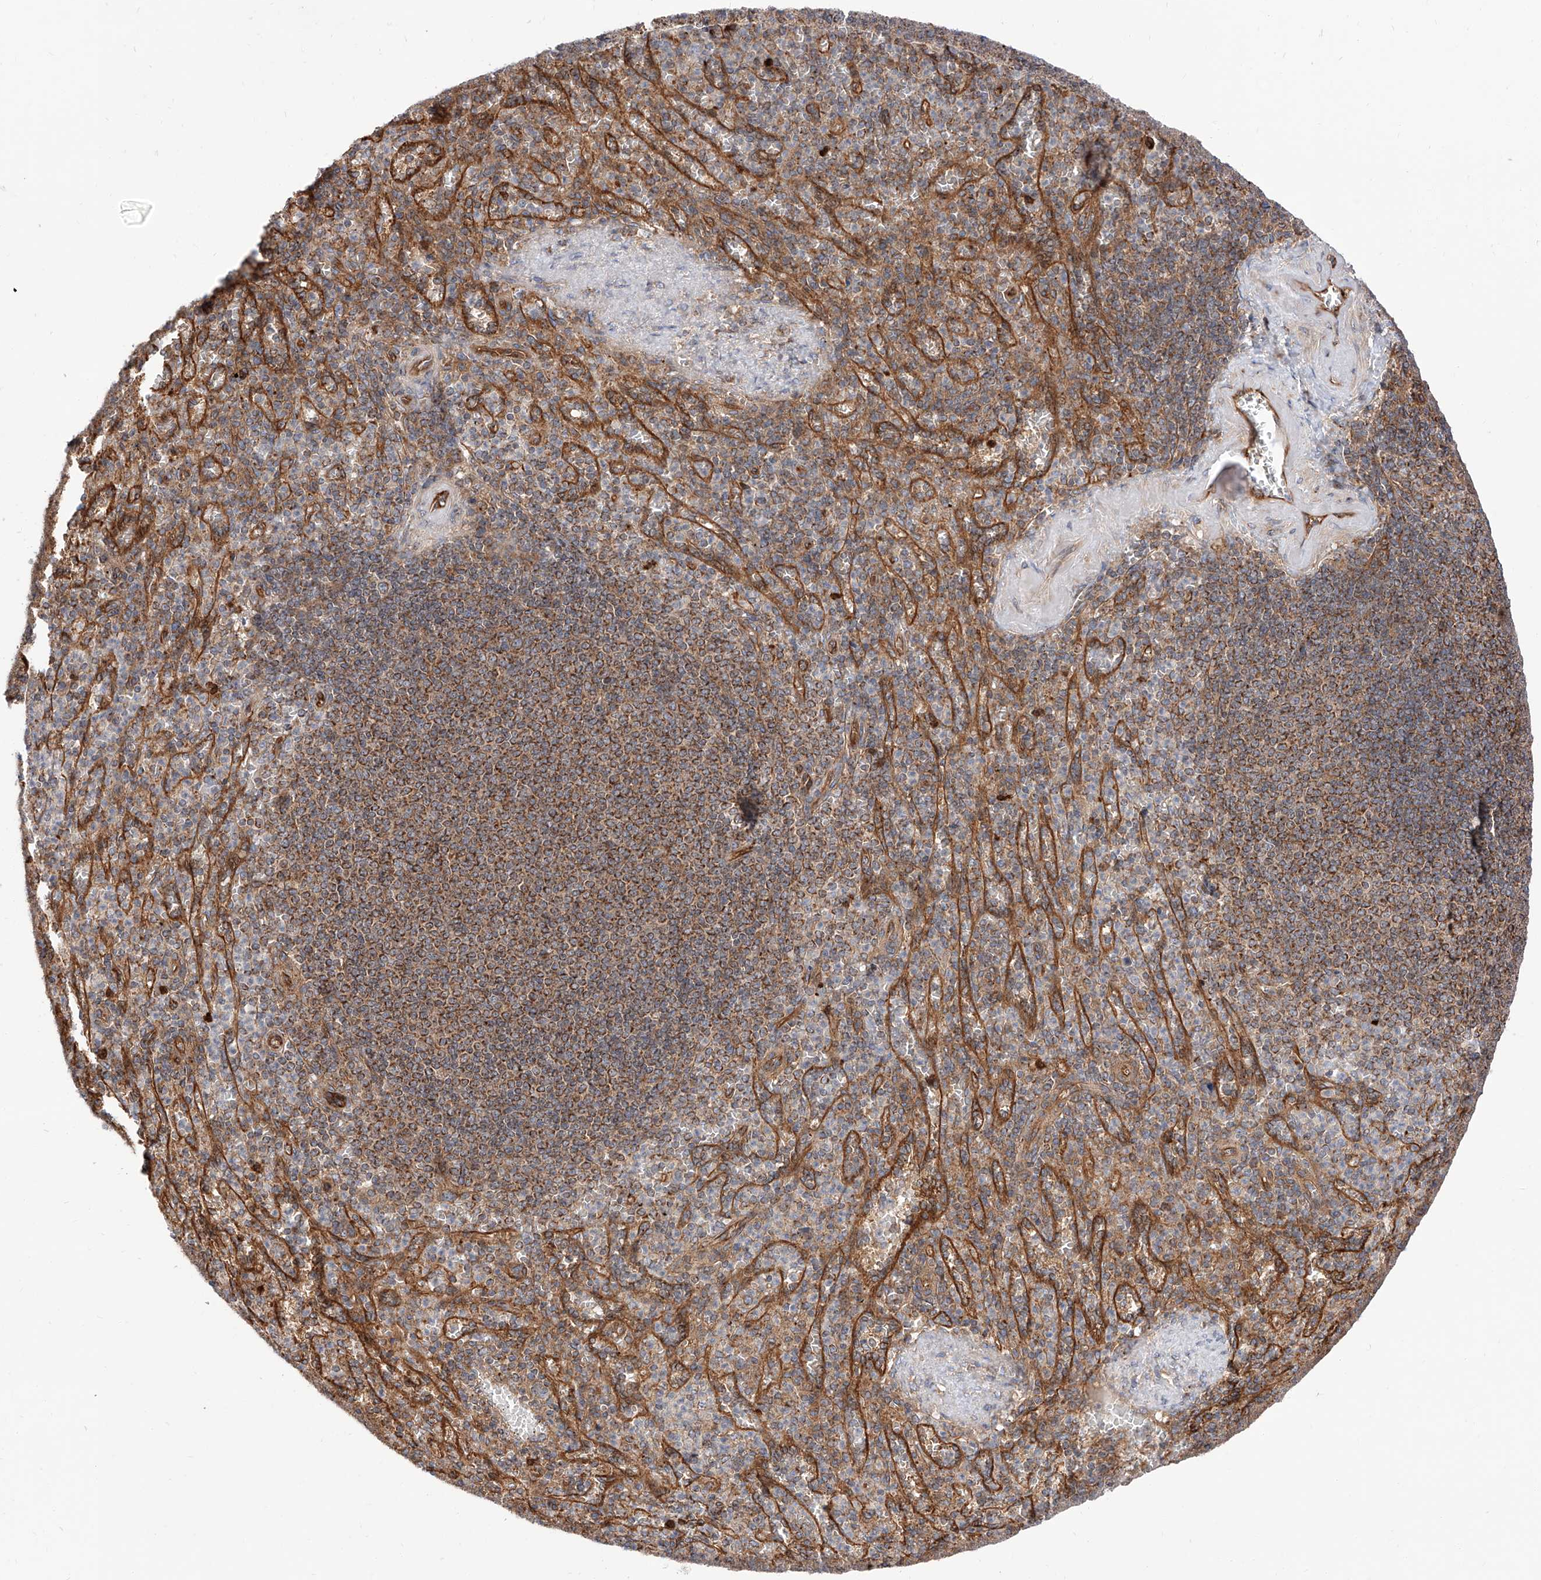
{"staining": {"intensity": "moderate", "quantity": "<25%", "location": "cytoplasmic/membranous"}, "tissue": "spleen", "cell_type": "Cells in red pulp", "image_type": "normal", "snomed": [{"axis": "morphology", "description": "Normal tissue, NOS"}, {"axis": "topography", "description": "Spleen"}], "caption": "Immunohistochemical staining of normal human spleen reveals low levels of moderate cytoplasmic/membranous staining in about <25% of cells in red pulp.", "gene": "ISCA2", "patient": {"sex": "female", "age": 74}}